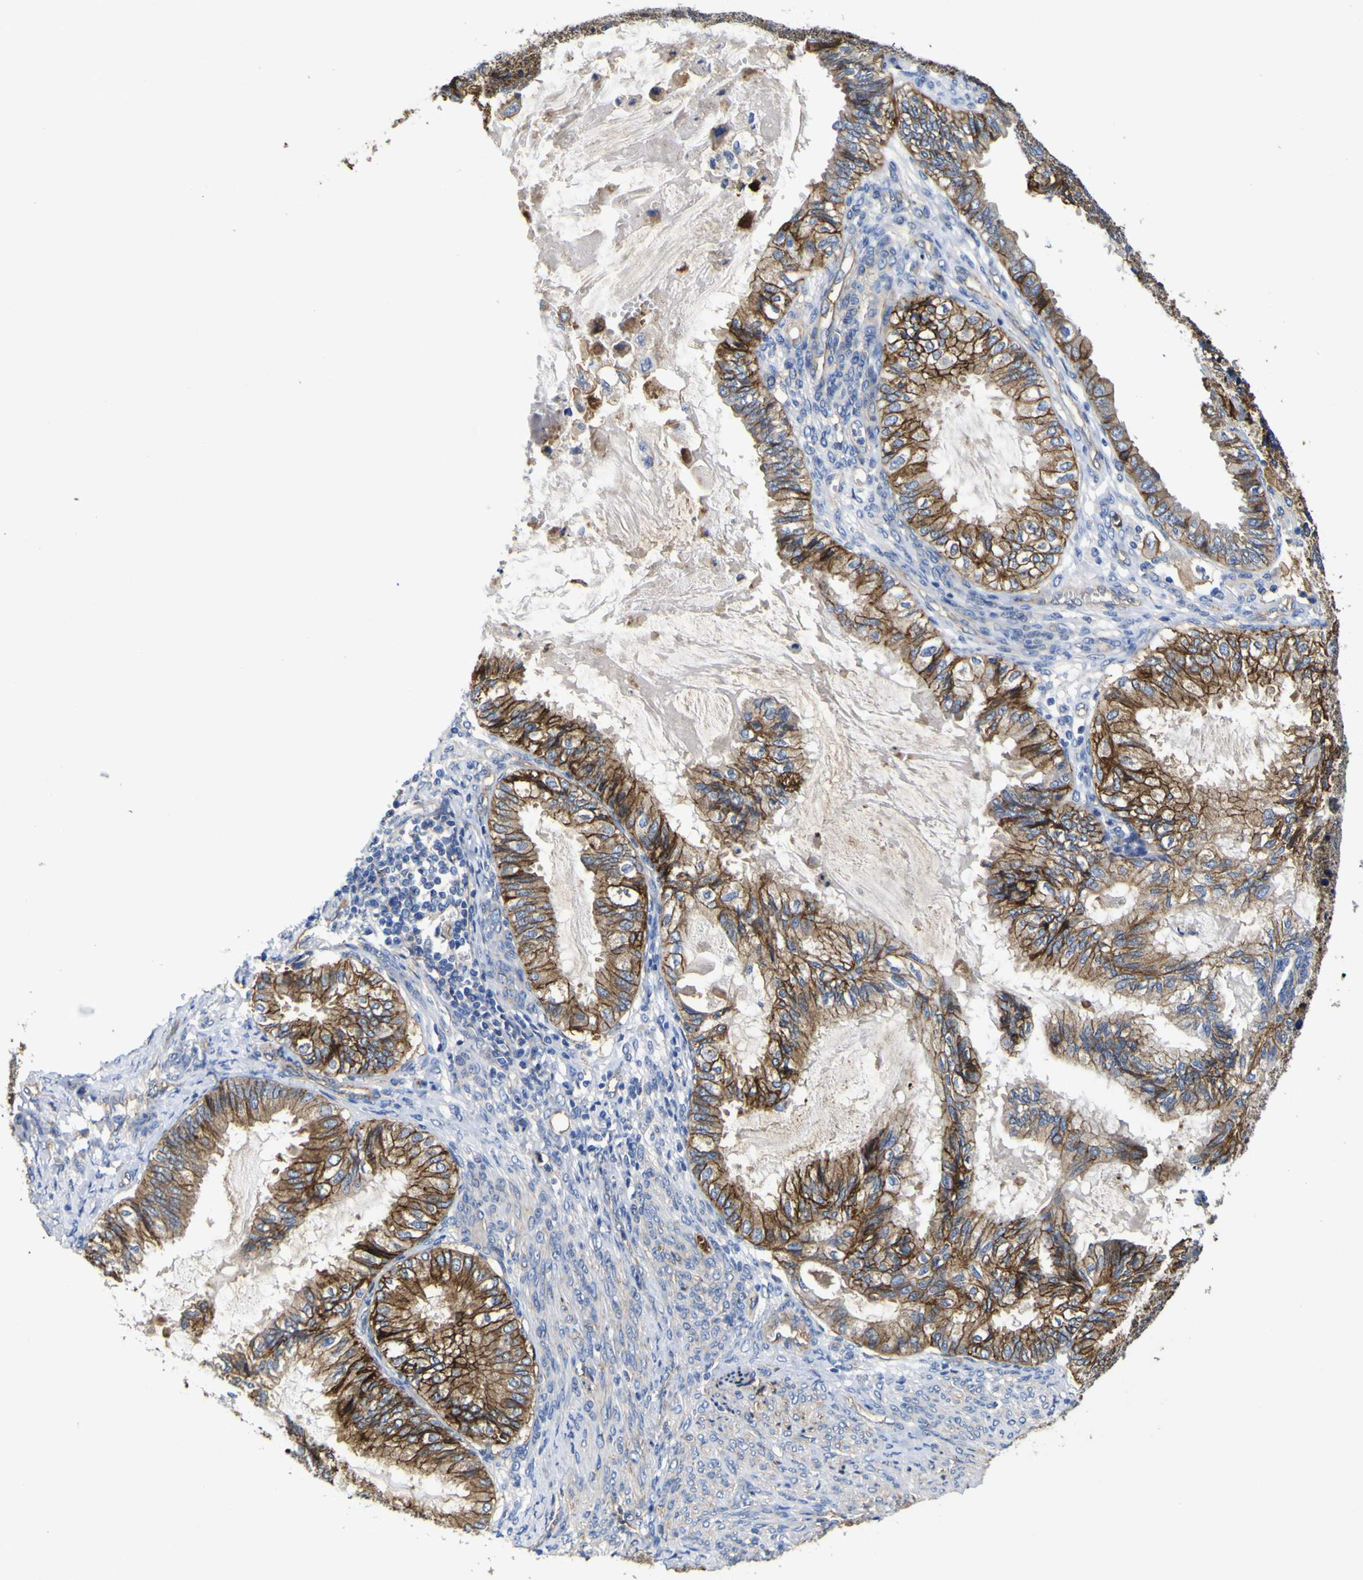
{"staining": {"intensity": "moderate", "quantity": ">75%", "location": "cytoplasmic/membranous"}, "tissue": "cervical cancer", "cell_type": "Tumor cells", "image_type": "cancer", "snomed": [{"axis": "morphology", "description": "Normal tissue, NOS"}, {"axis": "morphology", "description": "Adenocarcinoma, NOS"}, {"axis": "topography", "description": "Cervix"}, {"axis": "topography", "description": "Endometrium"}], "caption": "Cervical cancer (adenocarcinoma) stained for a protein demonstrates moderate cytoplasmic/membranous positivity in tumor cells.", "gene": "CD151", "patient": {"sex": "female", "age": 86}}